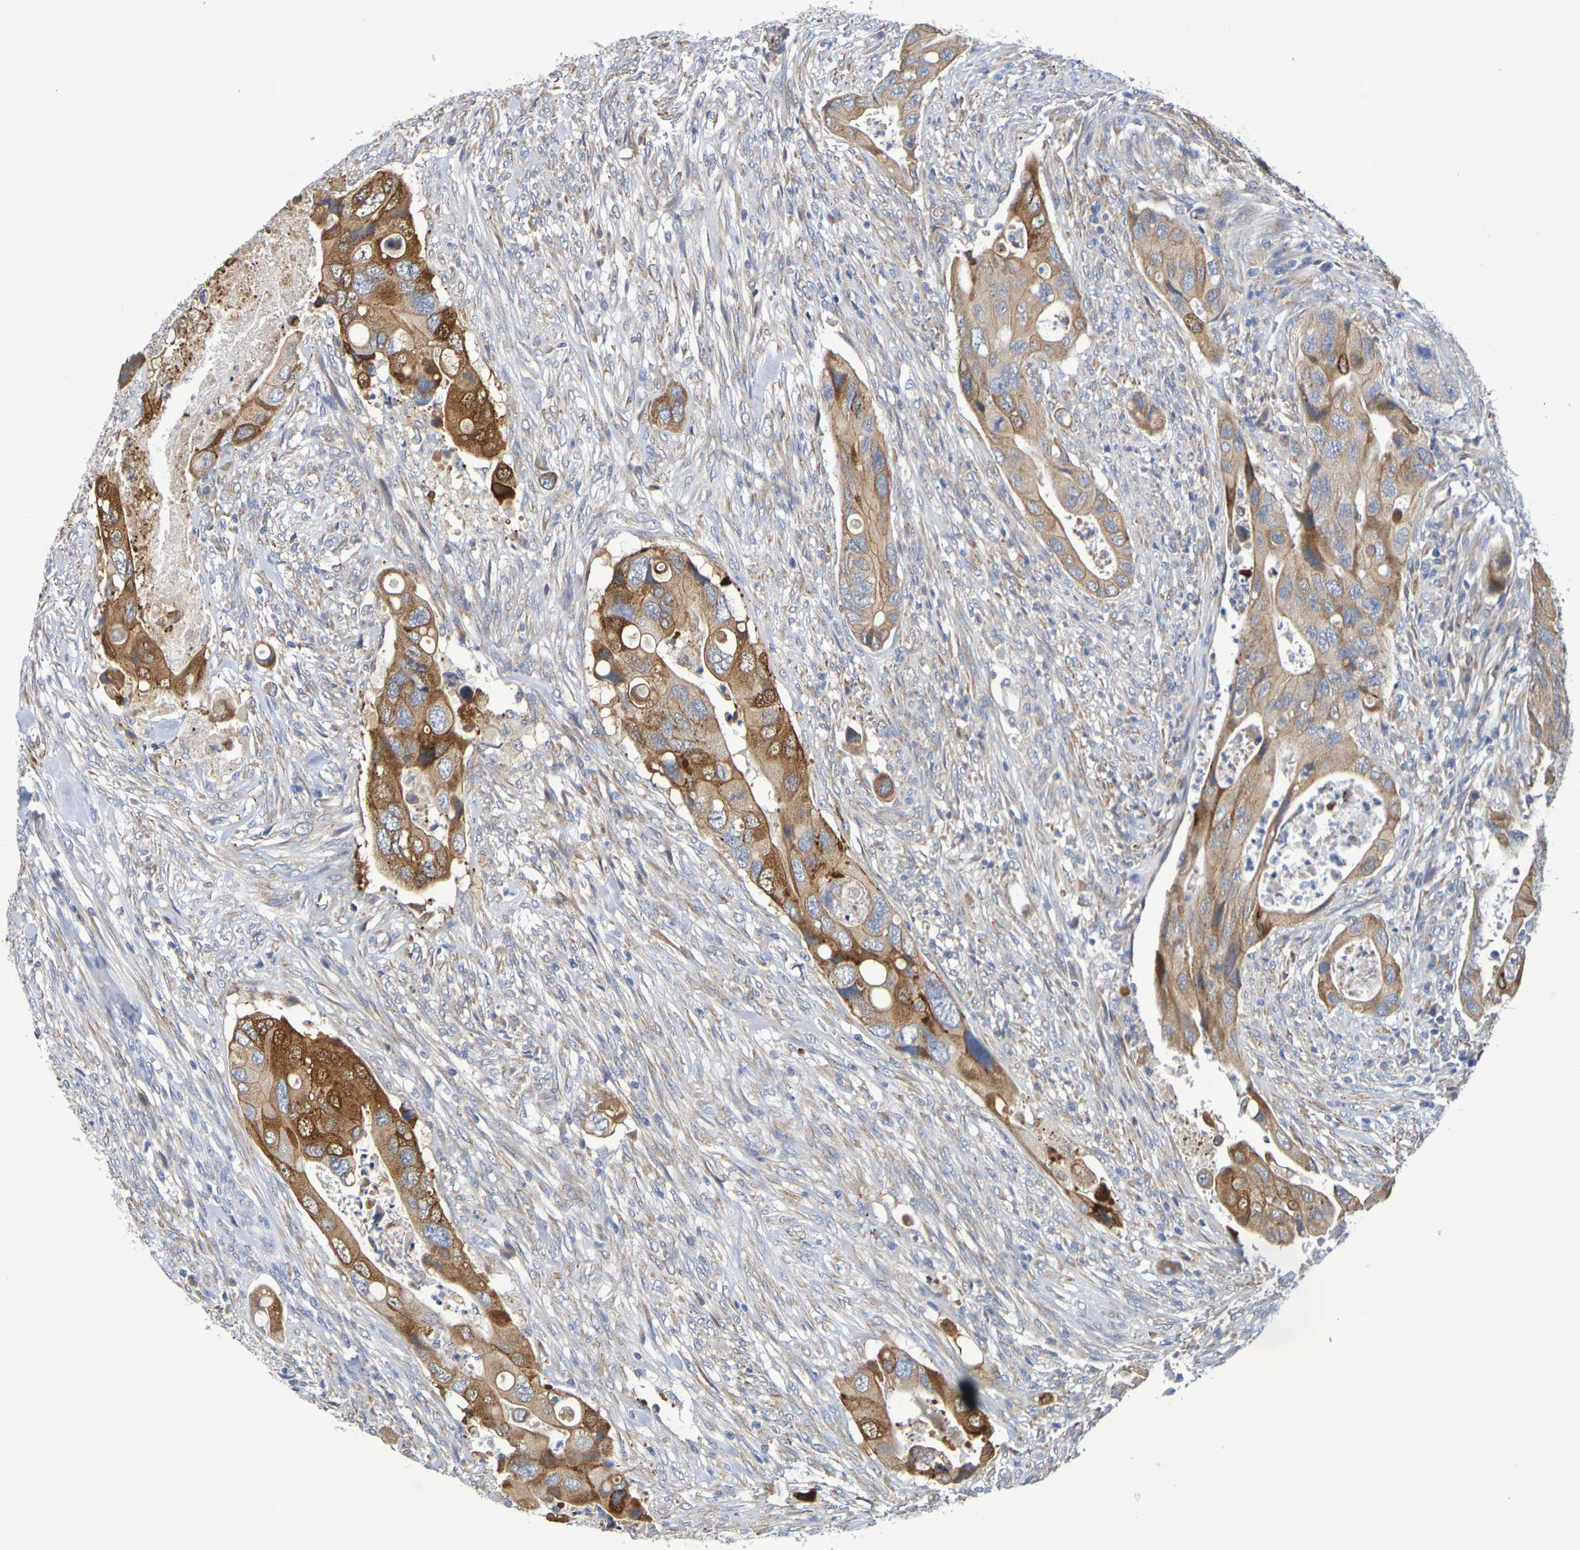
{"staining": {"intensity": "moderate", "quantity": ">75%", "location": "cytoplasmic/membranous"}, "tissue": "colorectal cancer", "cell_type": "Tumor cells", "image_type": "cancer", "snomed": [{"axis": "morphology", "description": "Adenocarcinoma, NOS"}, {"axis": "topography", "description": "Rectum"}], "caption": "A photomicrograph of colorectal cancer (adenocarcinoma) stained for a protein shows moderate cytoplasmic/membranous brown staining in tumor cells.", "gene": "SDC4", "patient": {"sex": "female", "age": 57}}